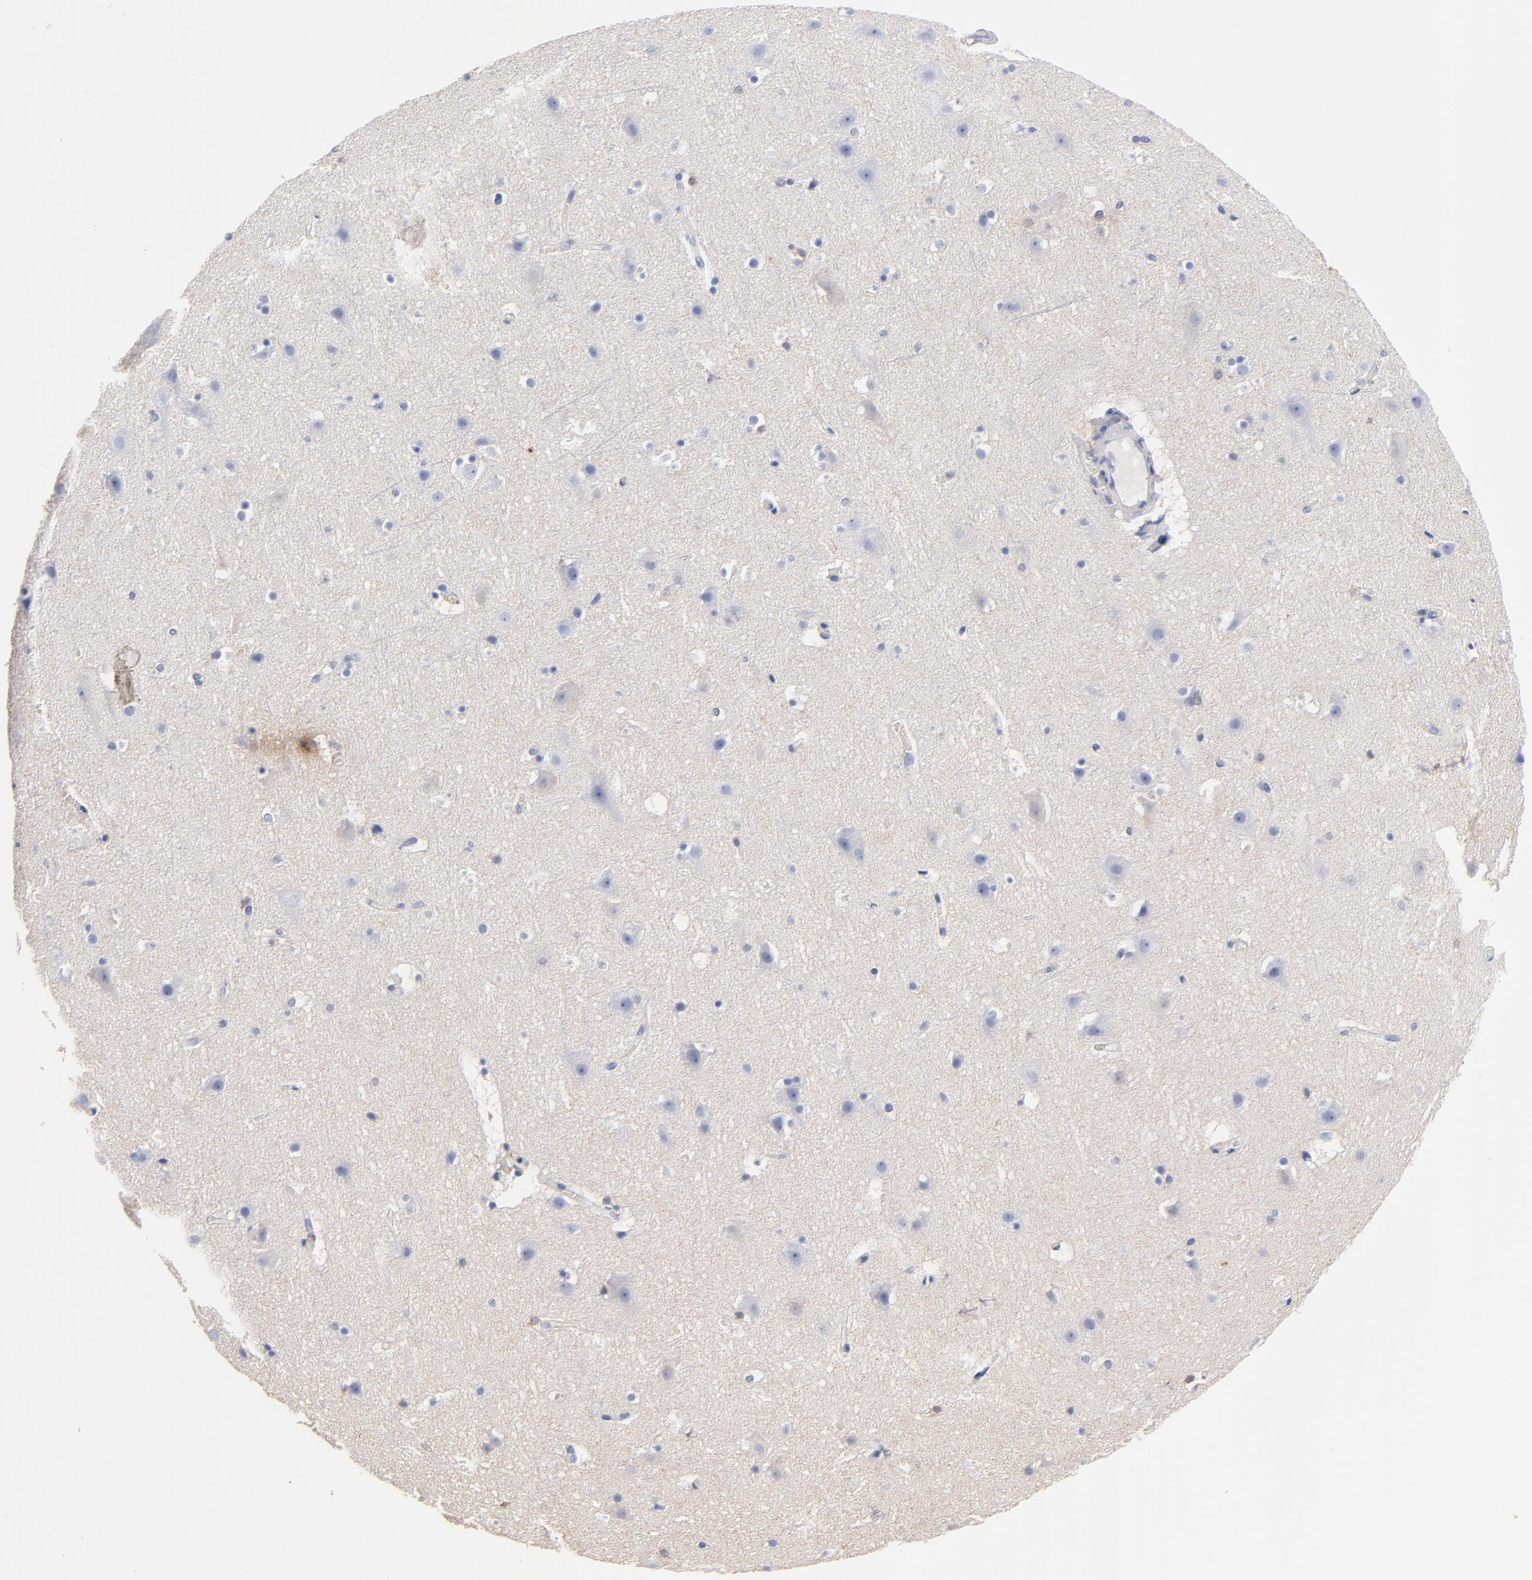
{"staining": {"intensity": "negative", "quantity": "none", "location": "none"}, "tissue": "cerebral cortex", "cell_type": "Endothelial cells", "image_type": "normal", "snomed": [{"axis": "morphology", "description": "Normal tissue, NOS"}, {"axis": "topography", "description": "Cerebral cortex"}], "caption": "A high-resolution histopathology image shows IHC staining of benign cerebral cortex, which shows no significant positivity in endothelial cells.", "gene": "ASL", "patient": {"sex": "male", "age": 45}}